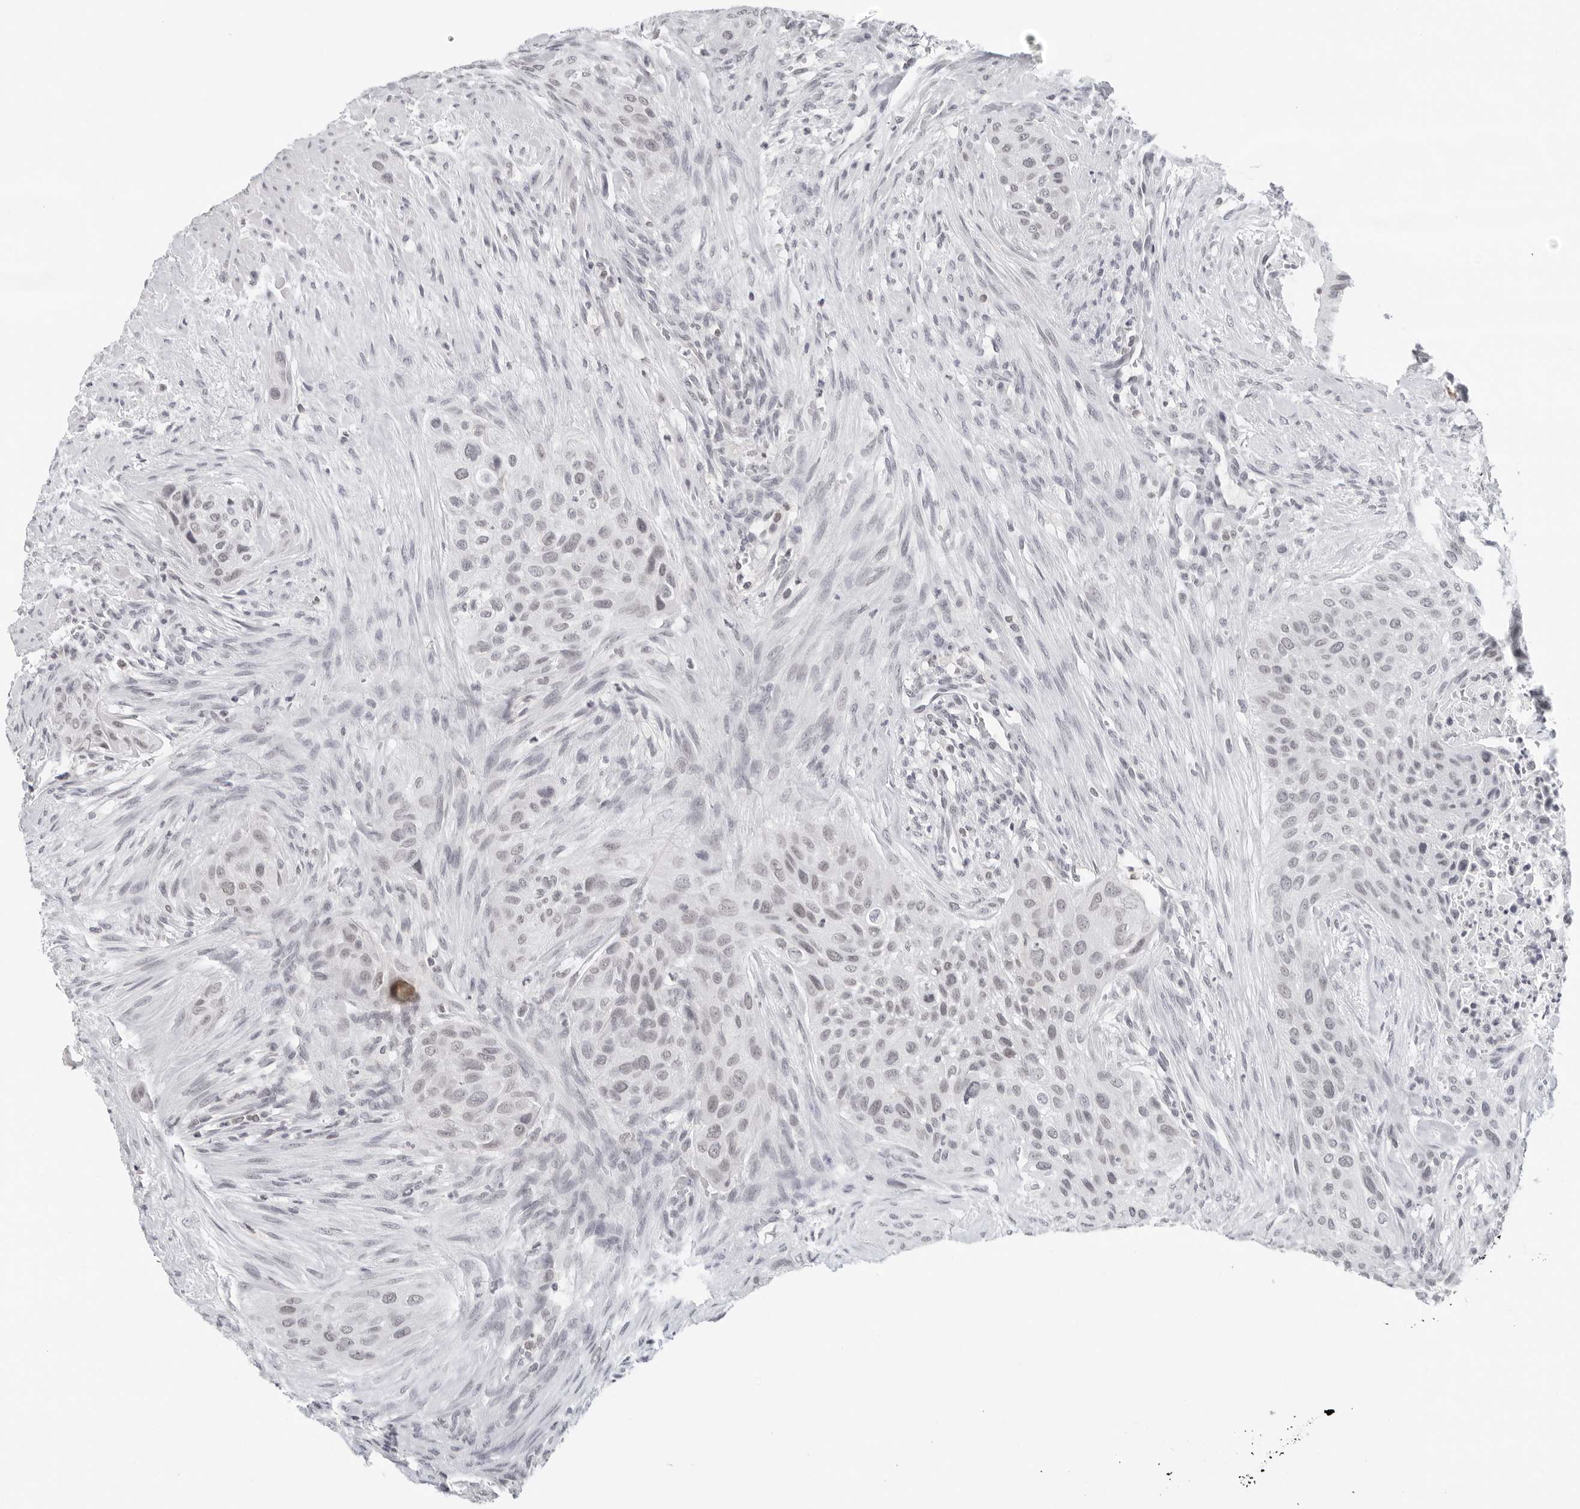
{"staining": {"intensity": "weak", "quantity": "<25%", "location": "nuclear"}, "tissue": "urothelial cancer", "cell_type": "Tumor cells", "image_type": "cancer", "snomed": [{"axis": "morphology", "description": "Urothelial carcinoma, High grade"}, {"axis": "topography", "description": "Urinary bladder"}], "caption": "Micrograph shows no protein staining in tumor cells of high-grade urothelial carcinoma tissue.", "gene": "FLG2", "patient": {"sex": "male", "age": 35}}